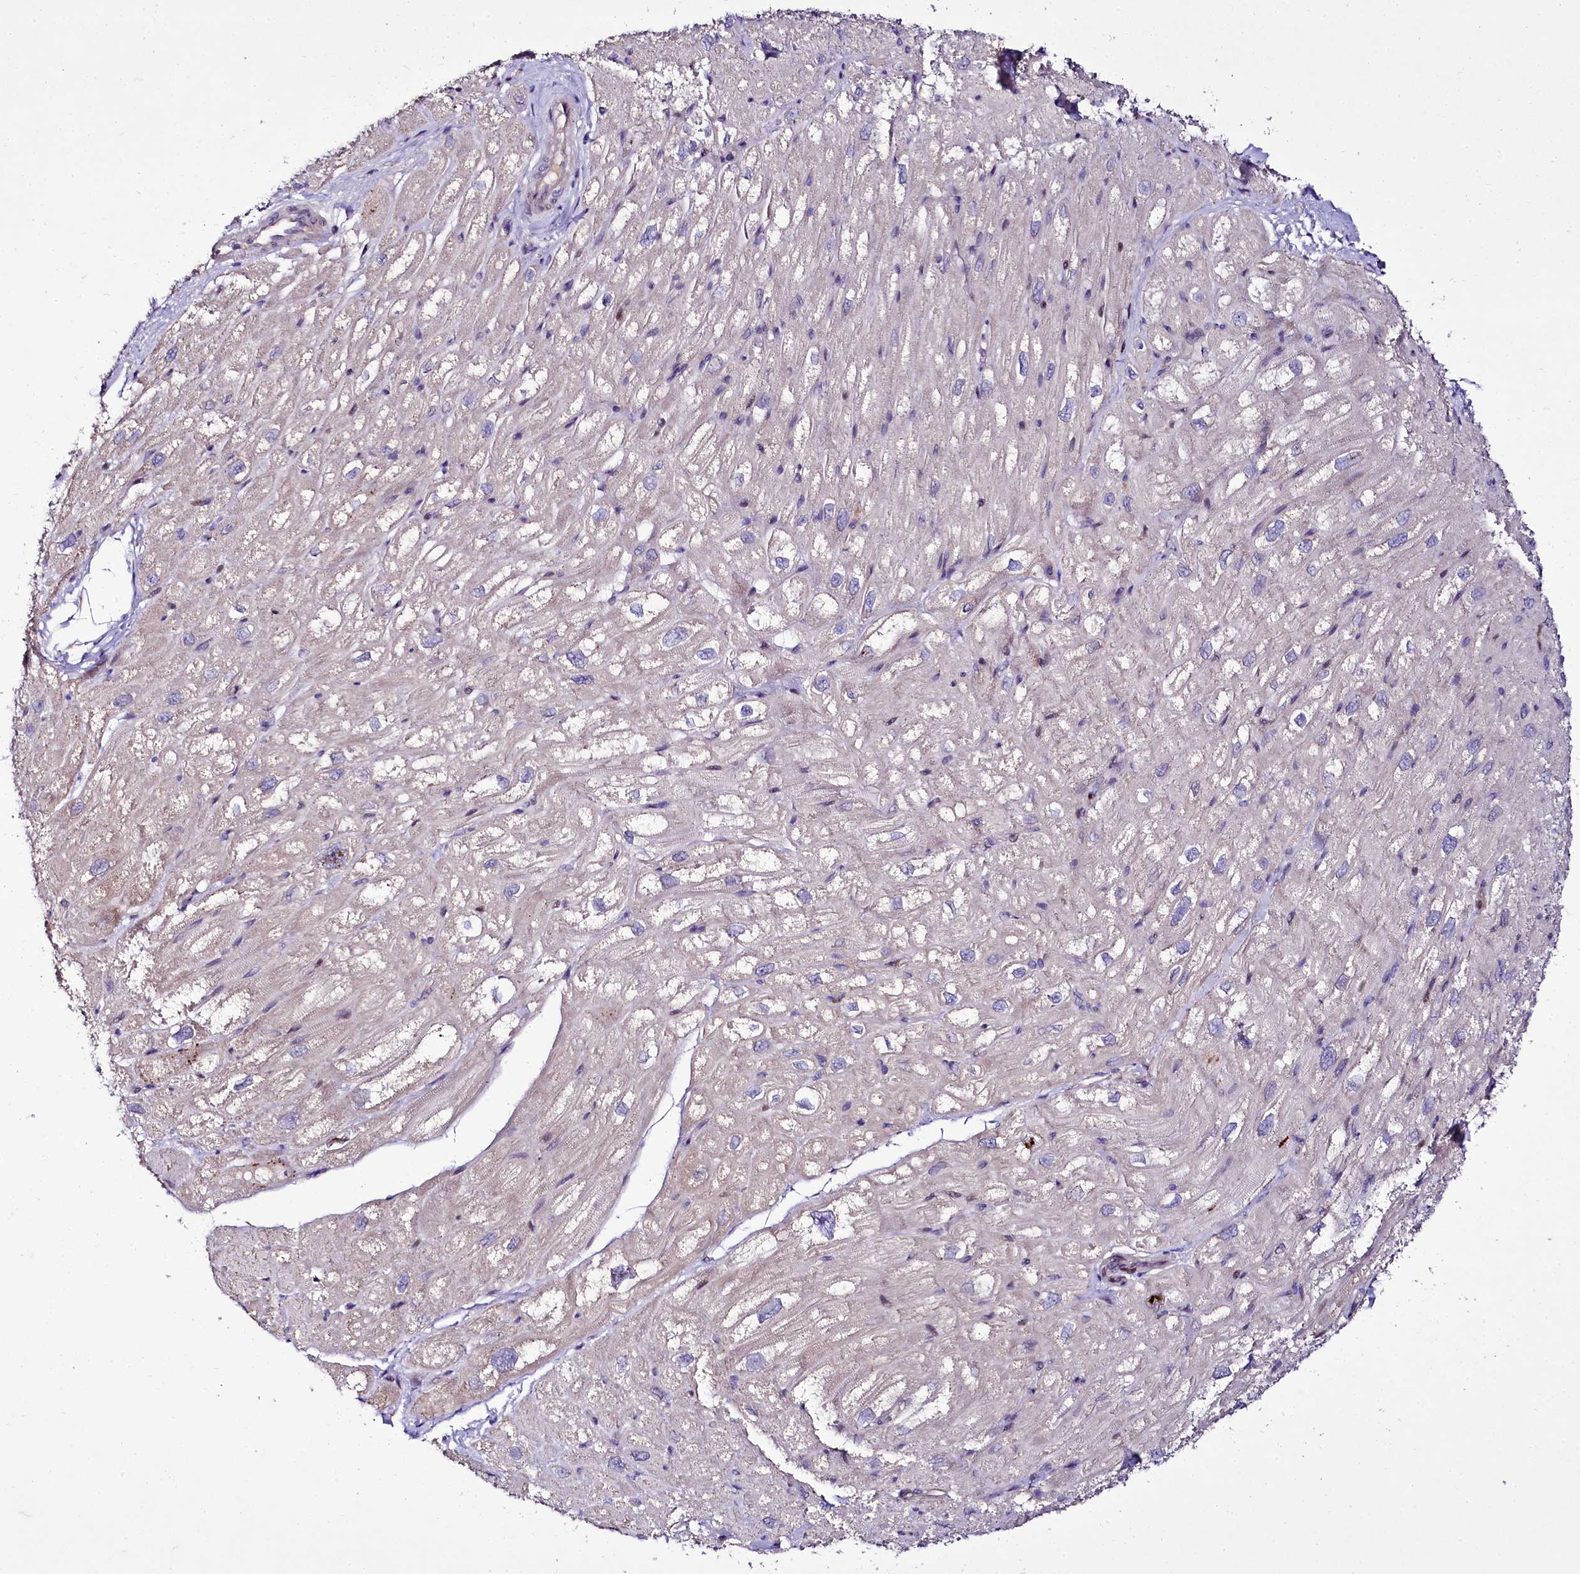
{"staining": {"intensity": "weak", "quantity": "<25%", "location": "cytoplasmic/membranous"}, "tissue": "heart muscle", "cell_type": "Cardiomyocytes", "image_type": "normal", "snomed": [{"axis": "morphology", "description": "Normal tissue, NOS"}, {"axis": "topography", "description": "Heart"}], "caption": "Immunohistochemistry (IHC) of normal heart muscle exhibits no expression in cardiomyocytes.", "gene": "ZC3H12C", "patient": {"sex": "male", "age": 50}}